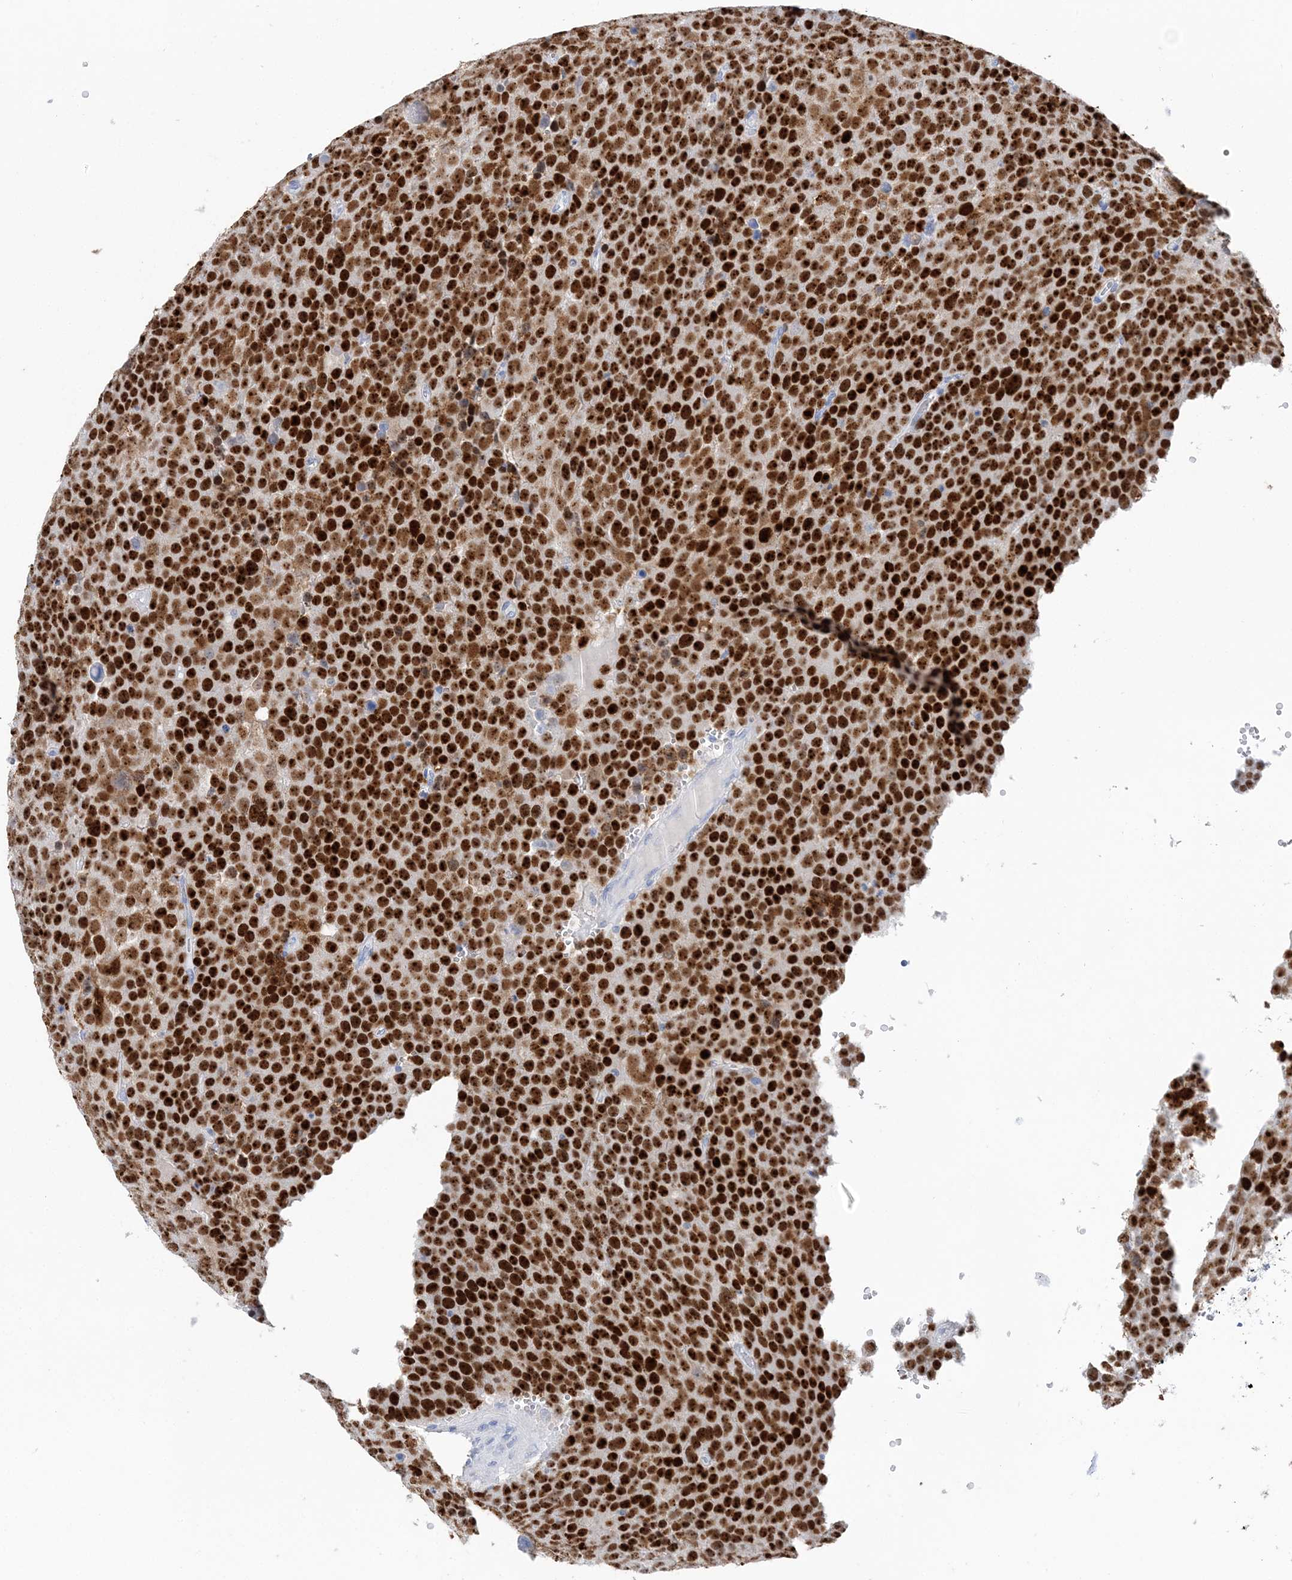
{"staining": {"intensity": "strong", "quantity": ">75%", "location": "nuclear"}, "tissue": "testis cancer", "cell_type": "Tumor cells", "image_type": "cancer", "snomed": [{"axis": "morphology", "description": "Seminoma, NOS"}, {"axis": "topography", "description": "Testis"}], "caption": "Immunohistochemical staining of testis cancer shows high levels of strong nuclear protein staining in approximately >75% of tumor cells.", "gene": "TSPYL6", "patient": {"sex": "male", "age": 71}}